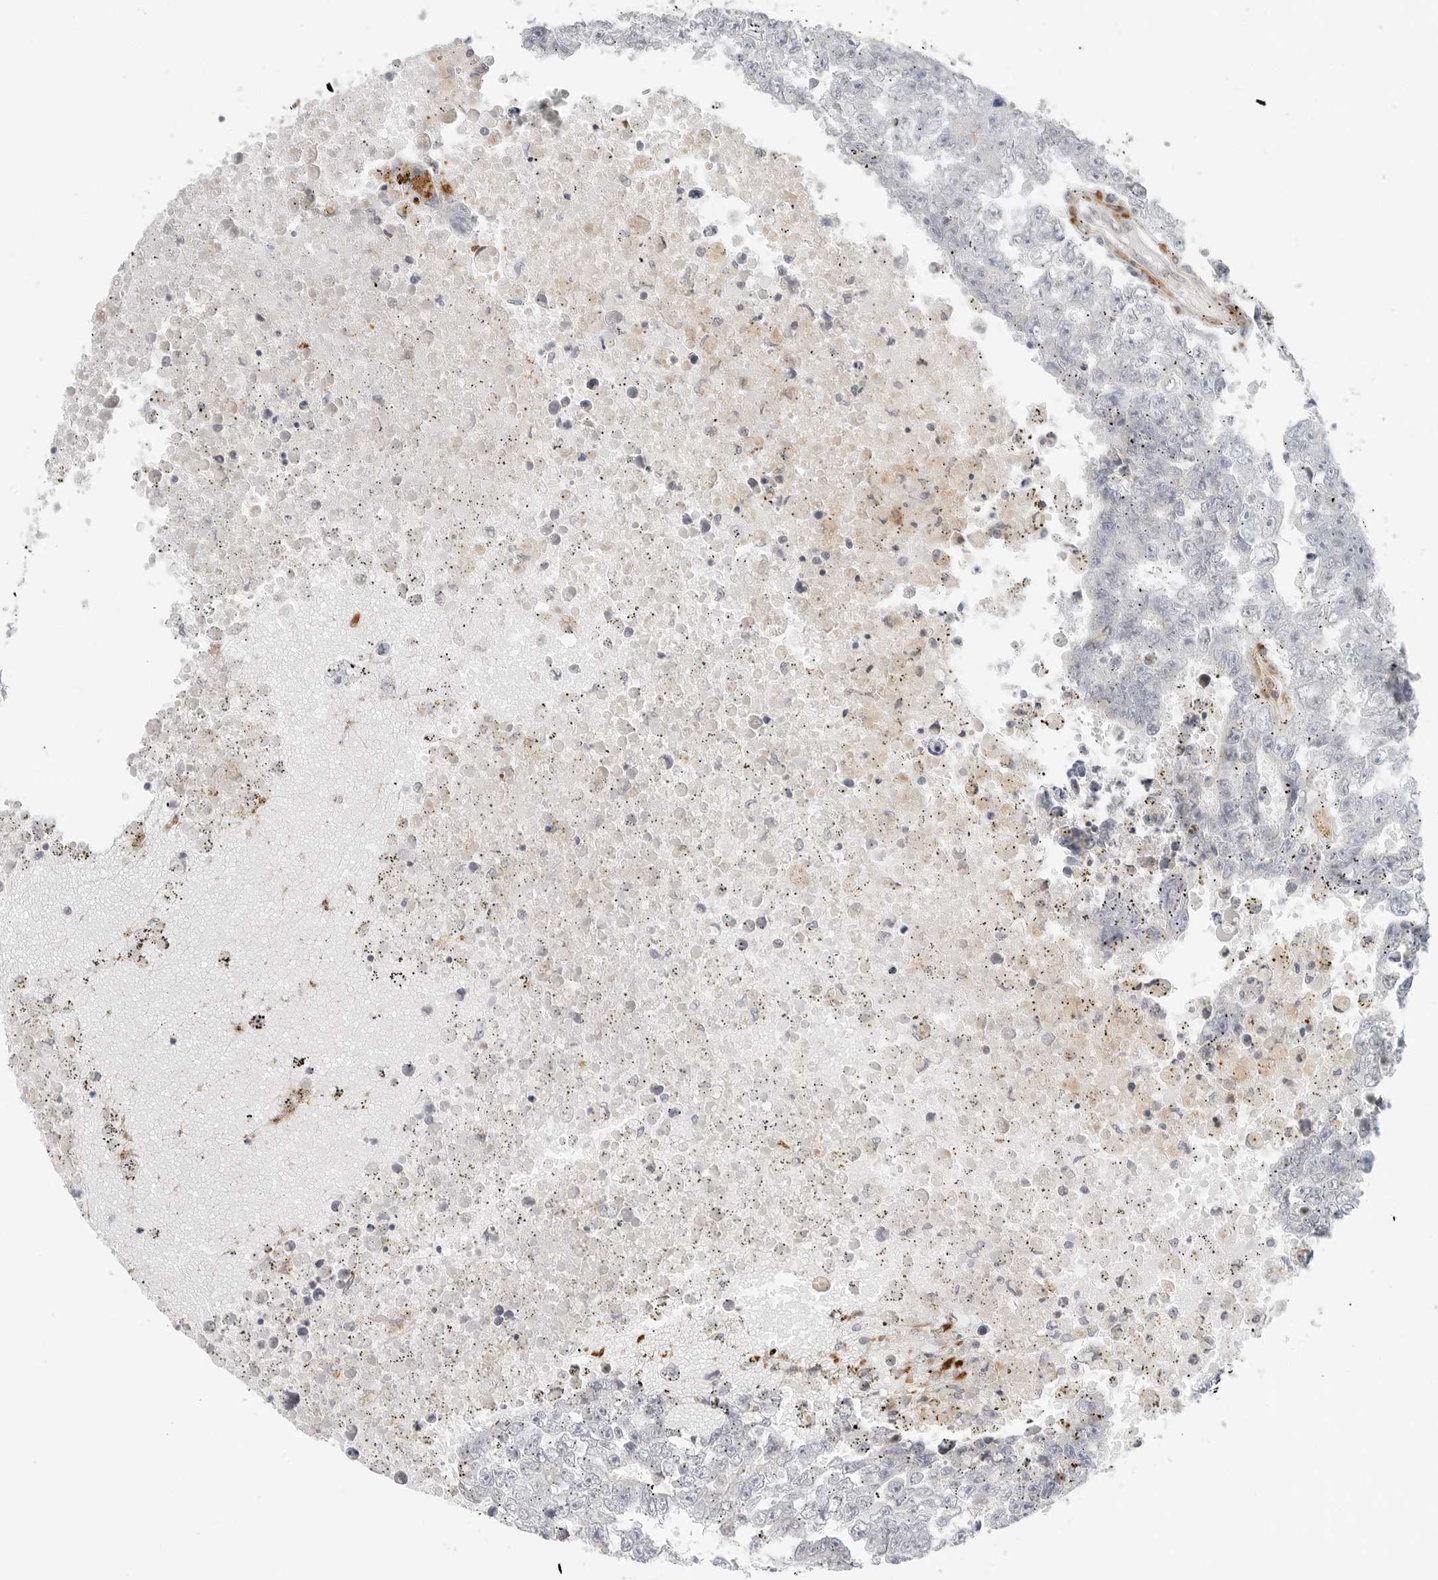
{"staining": {"intensity": "negative", "quantity": "none", "location": "none"}, "tissue": "testis cancer", "cell_type": "Tumor cells", "image_type": "cancer", "snomed": [{"axis": "morphology", "description": "Carcinoma, Embryonal, NOS"}, {"axis": "topography", "description": "Testis"}], "caption": "Tumor cells are negative for protein expression in human testis embryonal carcinoma. Brightfield microscopy of IHC stained with DAB (brown) and hematoxylin (blue), captured at high magnification.", "gene": "C1QTNF1", "patient": {"sex": "male", "age": 25}}